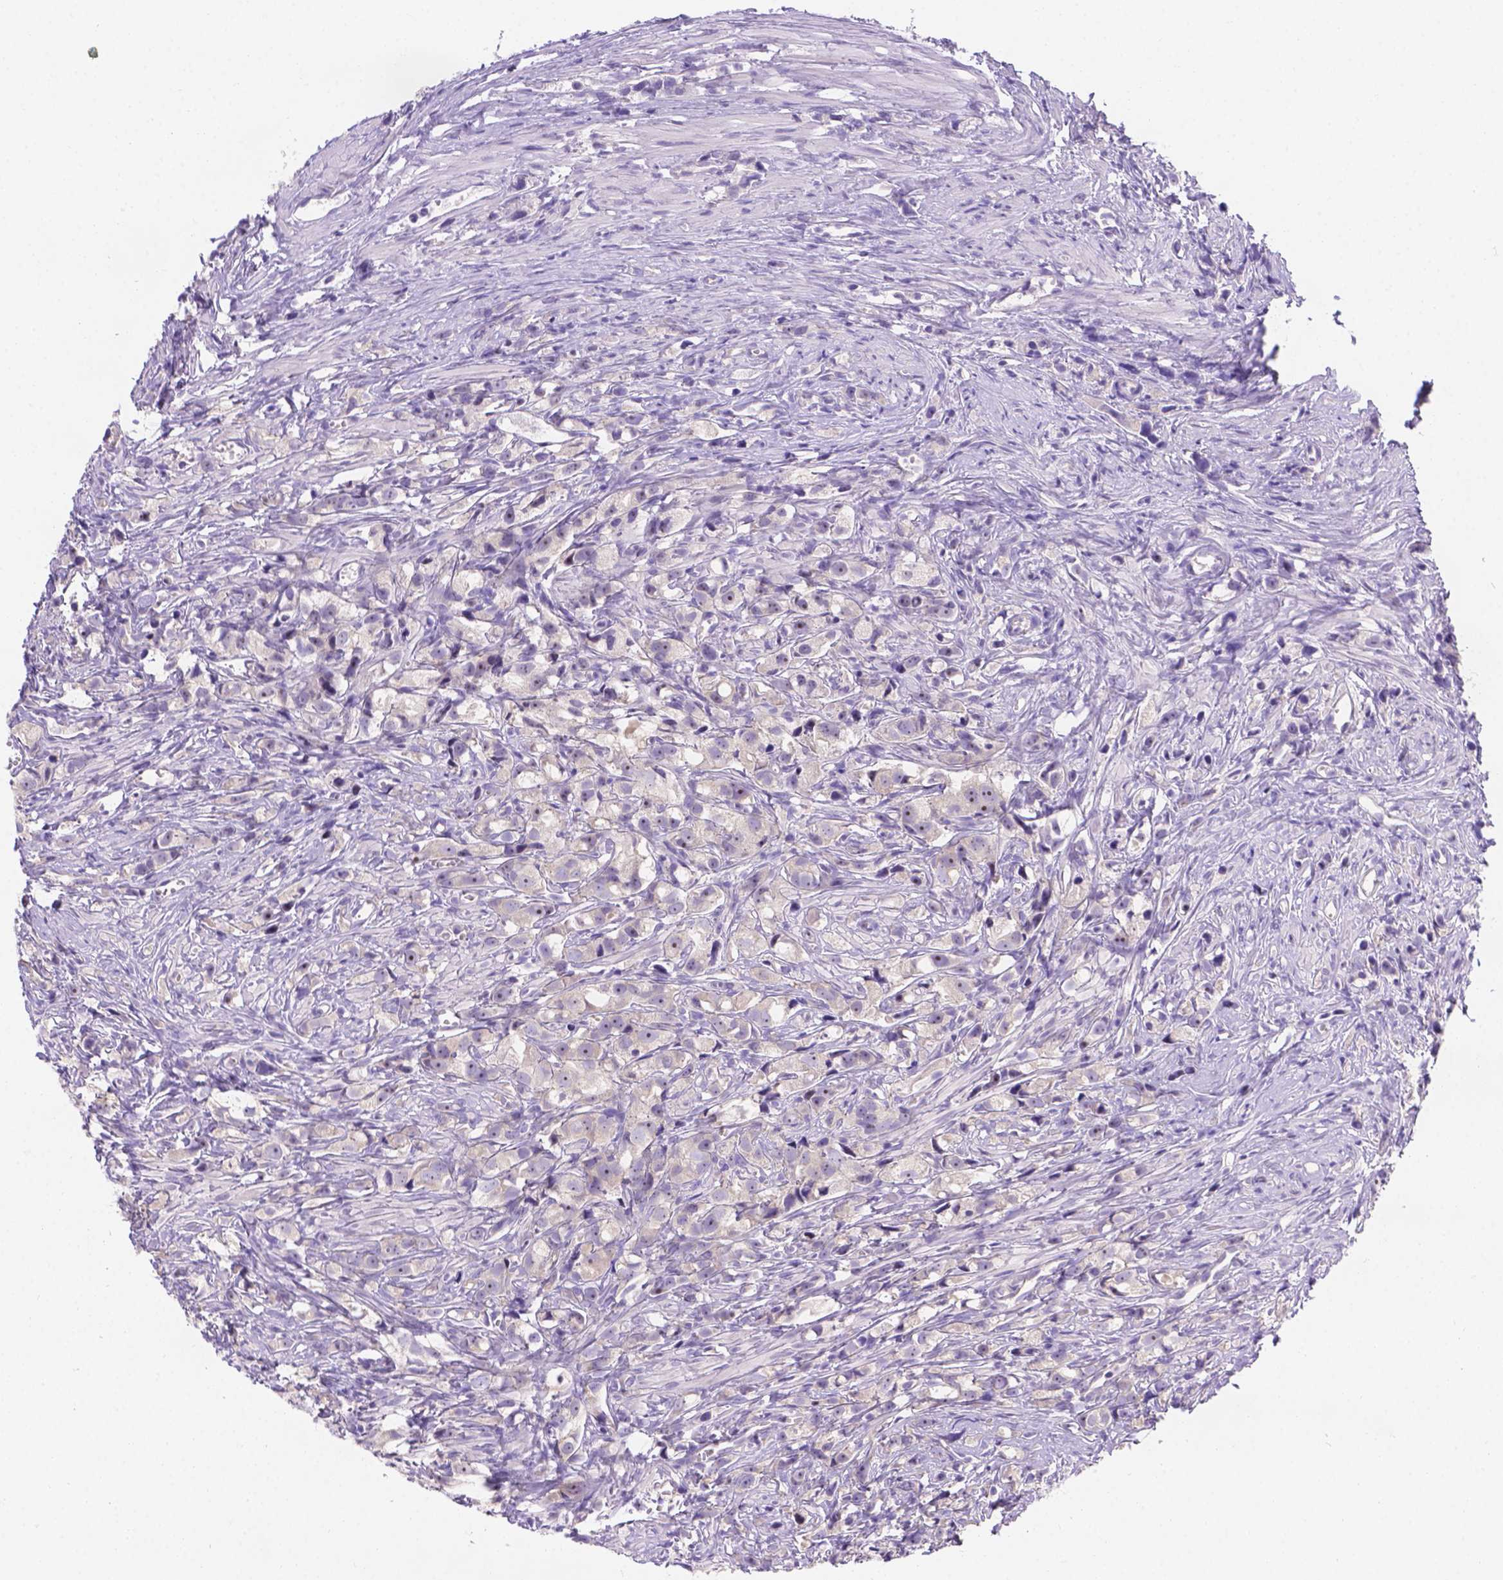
{"staining": {"intensity": "negative", "quantity": "none", "location": "none"}, "tissue": "prostate cancer", "cell_type": "Tumor cells", "image_type": "cancer", "snomed": [{"axis": "morphology", "description": "Adenocarcinoma, High grade"}, {"axis": "topography", "description": "Prostate"}], "caption": "High-grade adenocarcinoma (prostate) stained for a protein using IHC exhibits no expression tumor cells.", "gene": "CD96", "patient": {"sex": "male", "age": 75}}